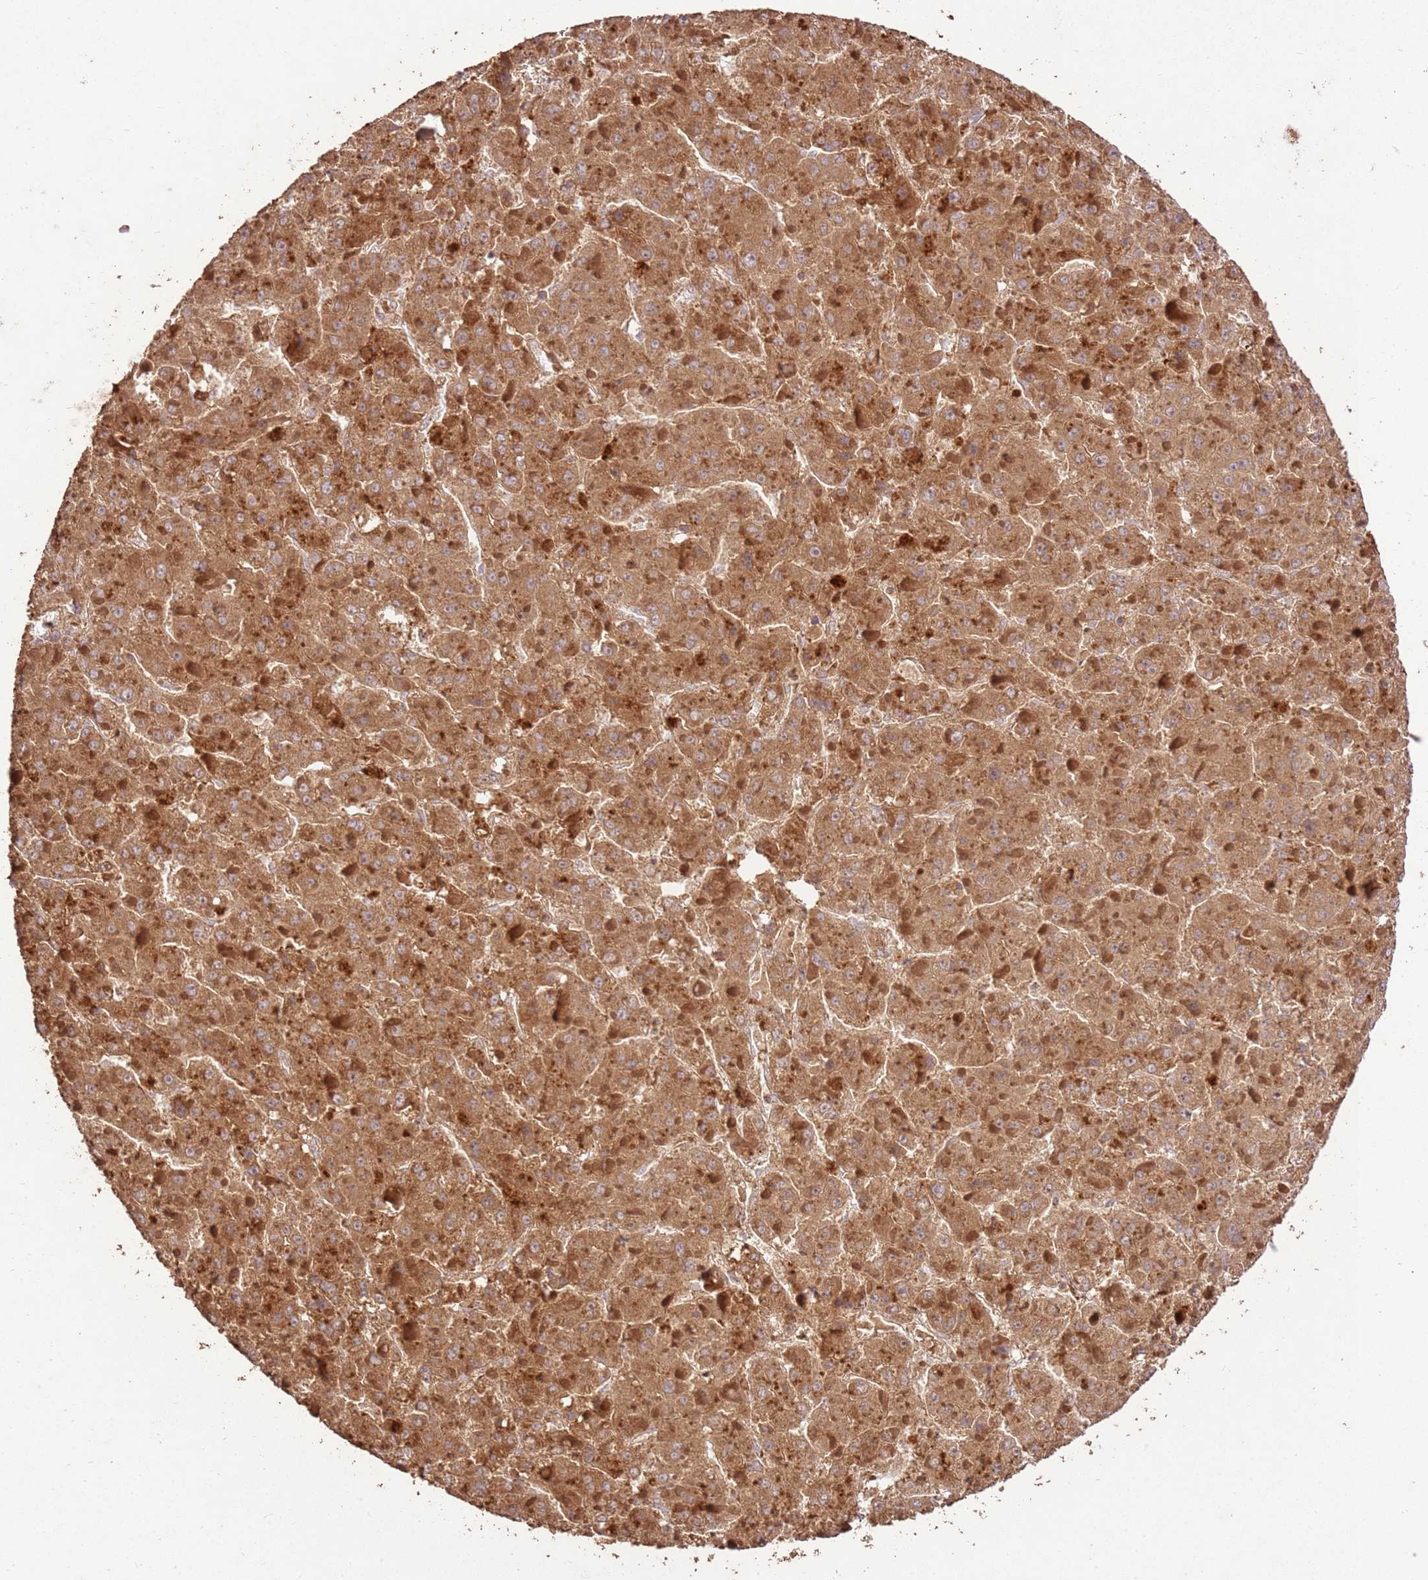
{"staining": {"intensity": "moderate", "quantity": ">75%", "location": "cytoplasmic/membranous"}, "tissue": "liver cancer", "cell_type": "Tumor cells", "image_type": "cancer", "snomed": [{"axis": "morphology", "description": "Carcinoma, Hepatocellular, NOS"}, {"axis": "topography", "description": "Liver"}], "caption": "A photomicrograph of human liver hepatocellular carcinoma stained for a protein displays moderate cytoplasmic/membranous brown staining in tumor cells.", "gene": "LRRC28", "patient": {"sex": "female", "age": 73}}